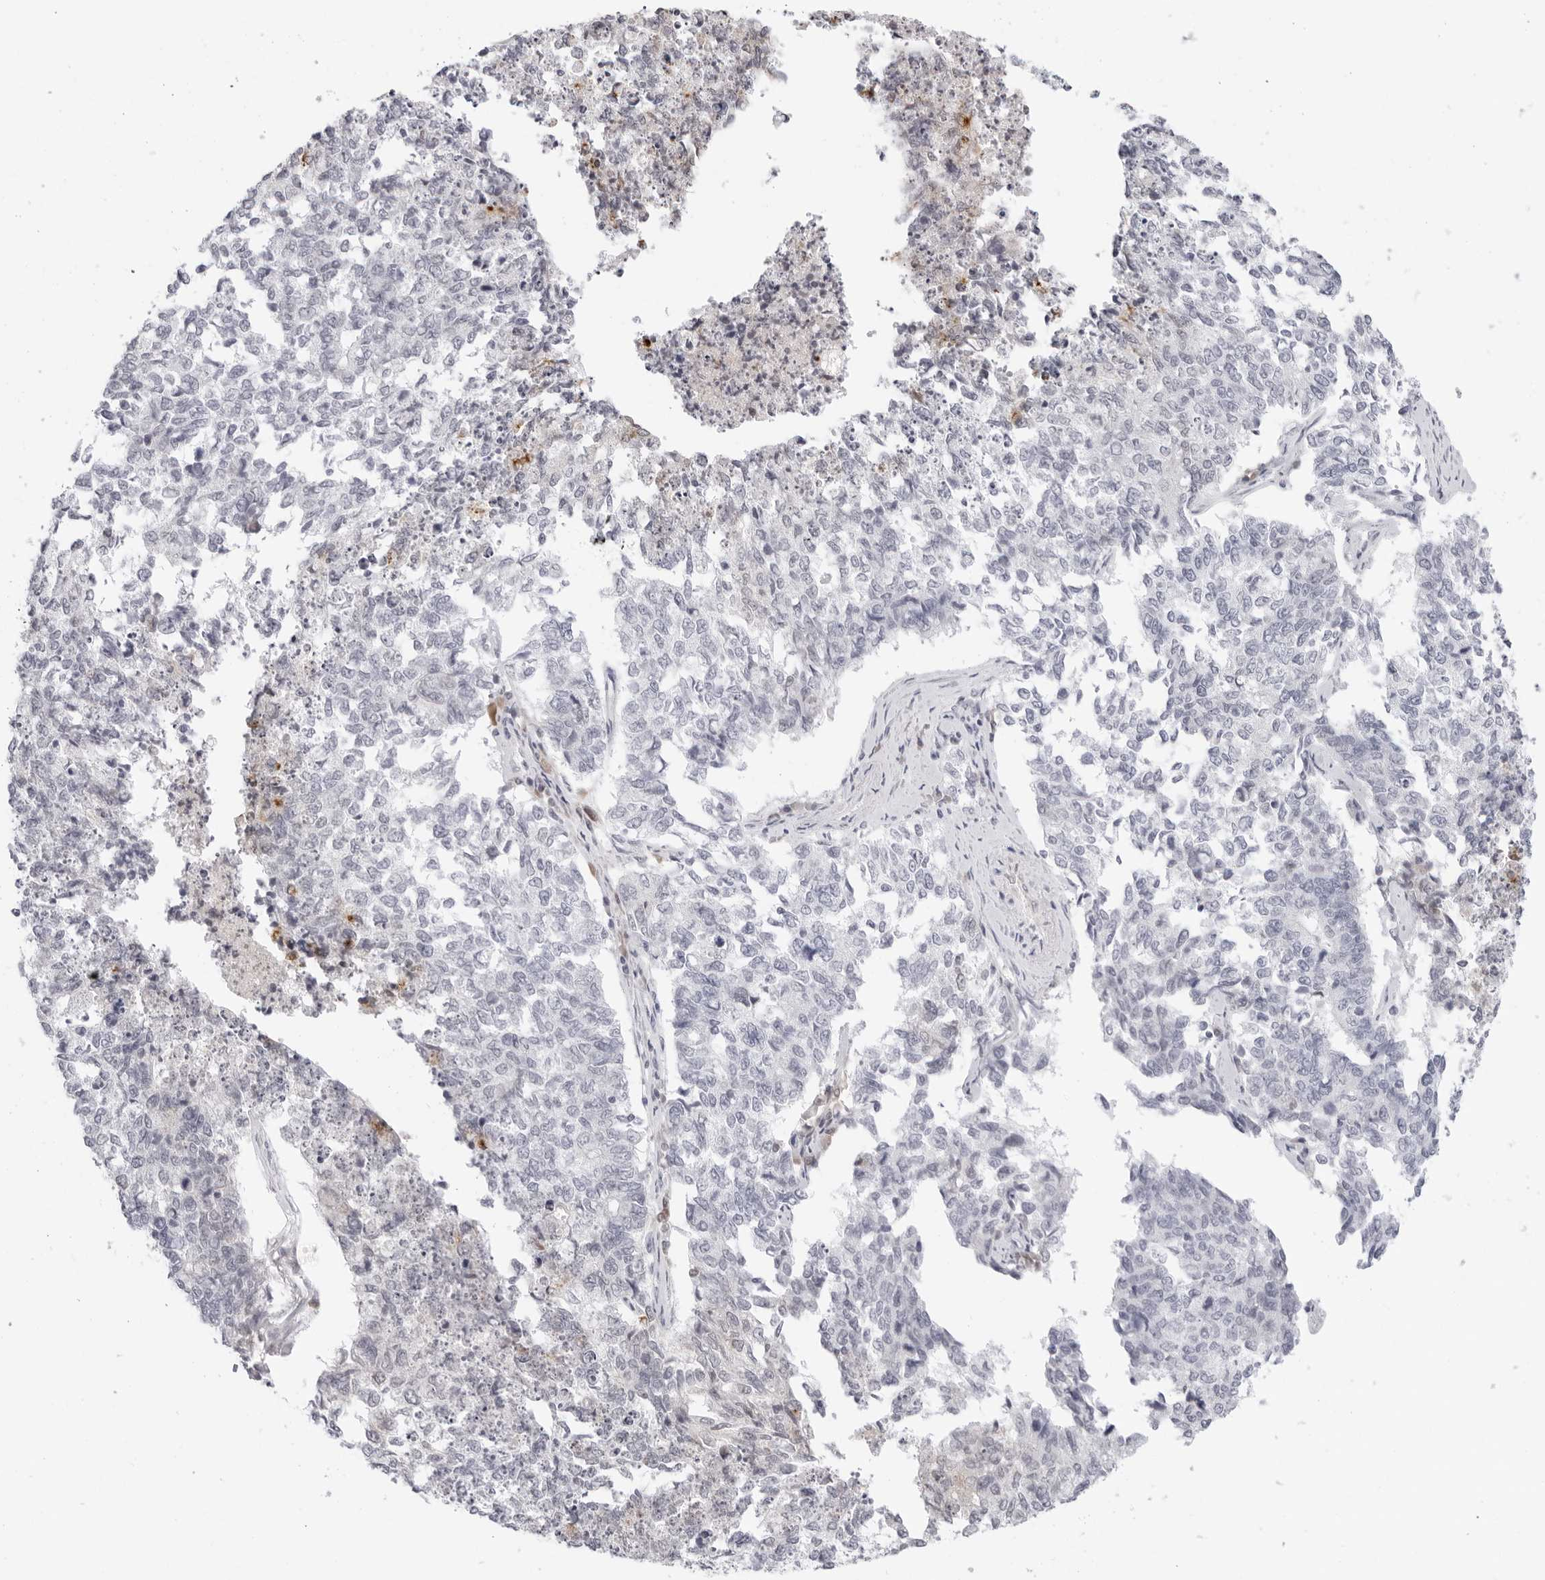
{"staining": {"intensity": "negative", "quantity": "none", "location": "none"}, "tissue": "cervical cancer", "cell_type": "Tumor cells", "image_type": "cancer", "snomed": [{"axis": "morphology", "description": "Squamous cell carcinoma, NOS"}, {"axis": "topography", "description": "Cervix"}], "caption": "Immunohistochemistry (IHC) of cervical cancer (squamous cell carcinoma) demonstrates no positivity in tumor cells. Nuclei are stained in blue.", "gene": "EDN2", "patient": {"sex": "female", "age": 63}}